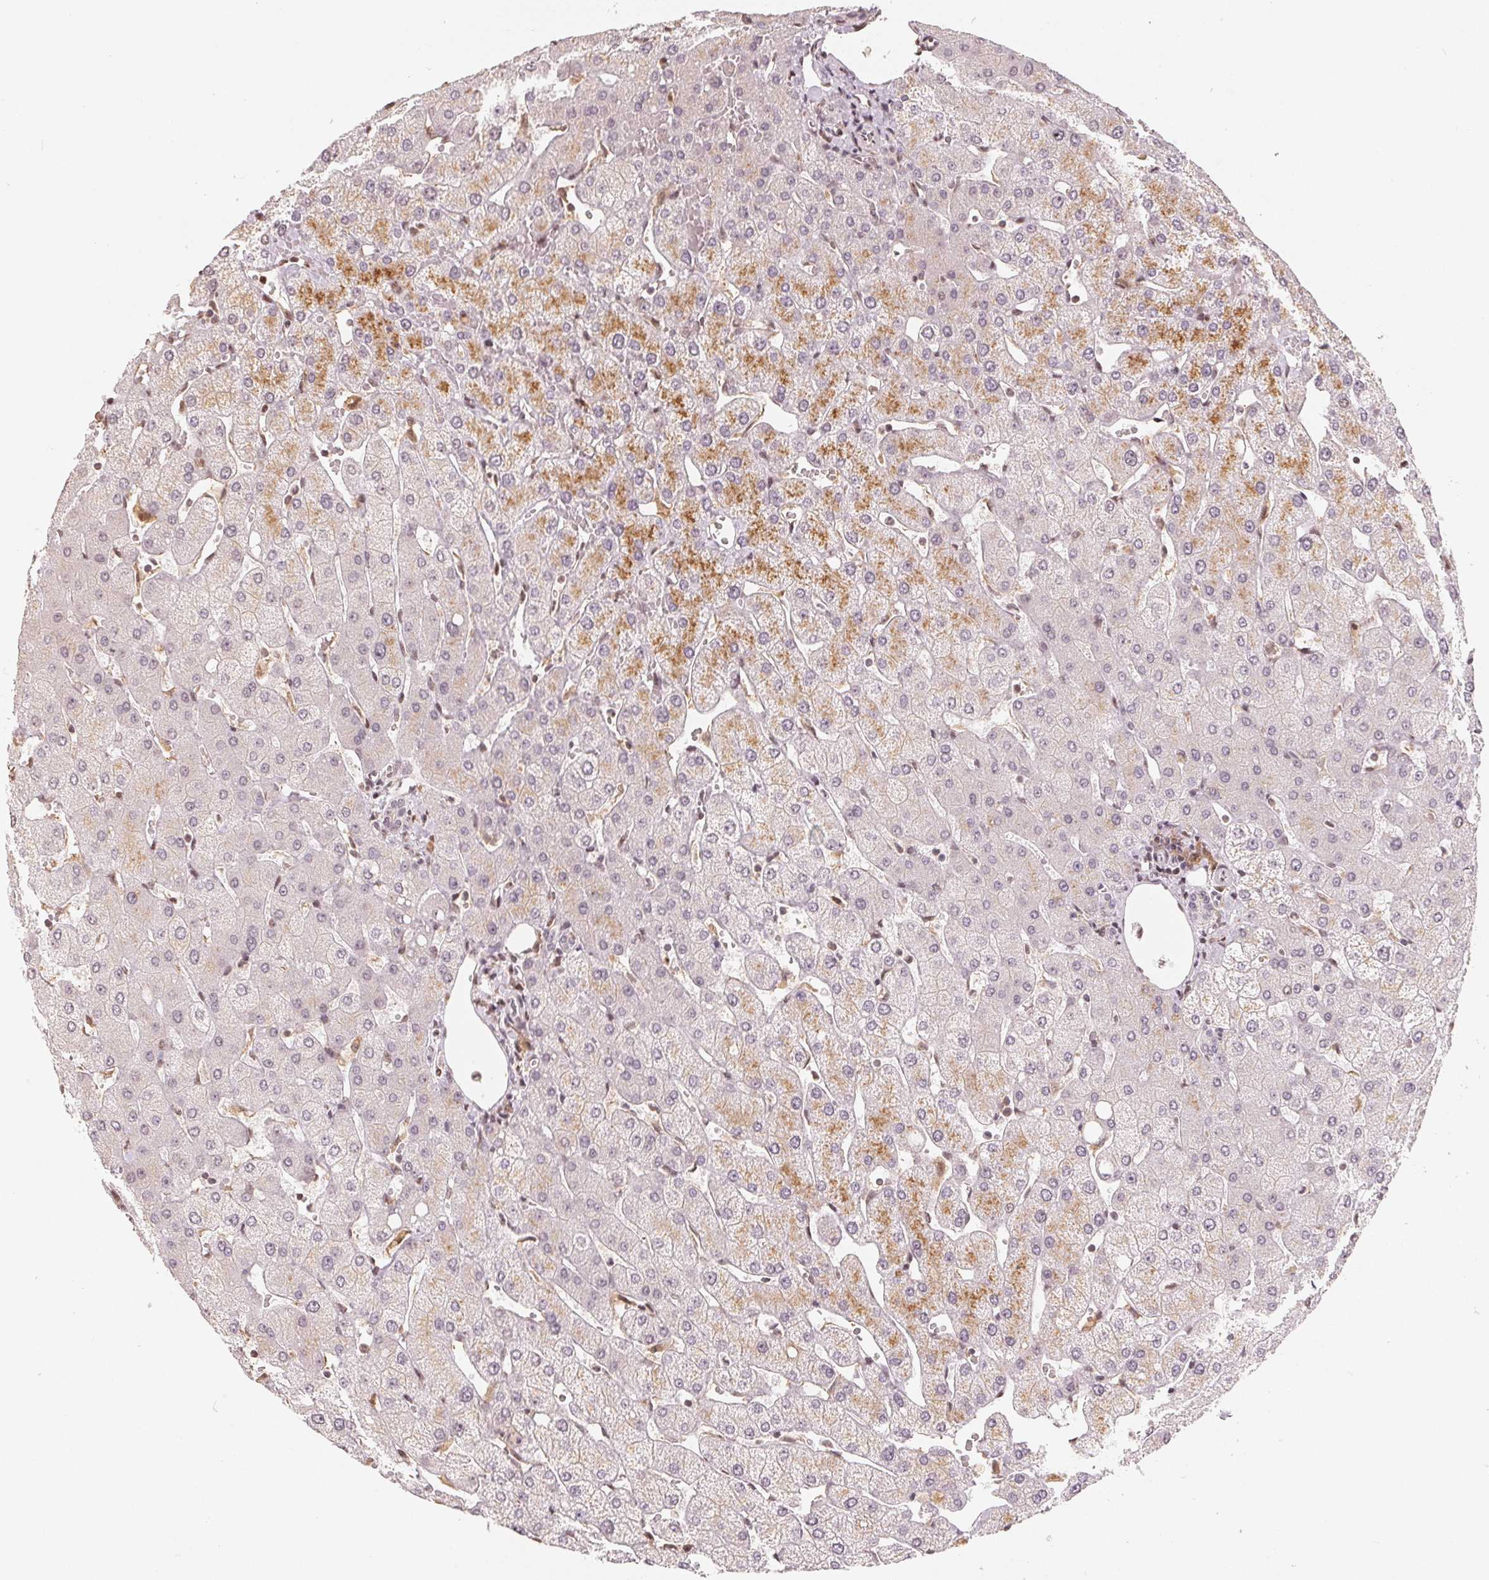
{"staining": {"intensity": "negative", "quantity": "none", "location": "none"}, "tissue": "liver", "cell_type": "Cholangiocytes", "image_type": "normal", "snomed": [{"axis": "morphology", "description": "Normal tissue, NOS"}, {"axis": "topography", "description": "Liver"}], "caption": "Immunohistochemistry (IHC) of unremarkable human liver shows no positivity in cholangiocytes. (Stains: DAB (3,3'-diaminobenzidine) immunohistochemistry (IHC) with hematoxylin counter stain, Microscopy: brightfield microscopy at high magnification).", "gene": "CCDC138", "patient": {"sex": "female", "age": 54}}